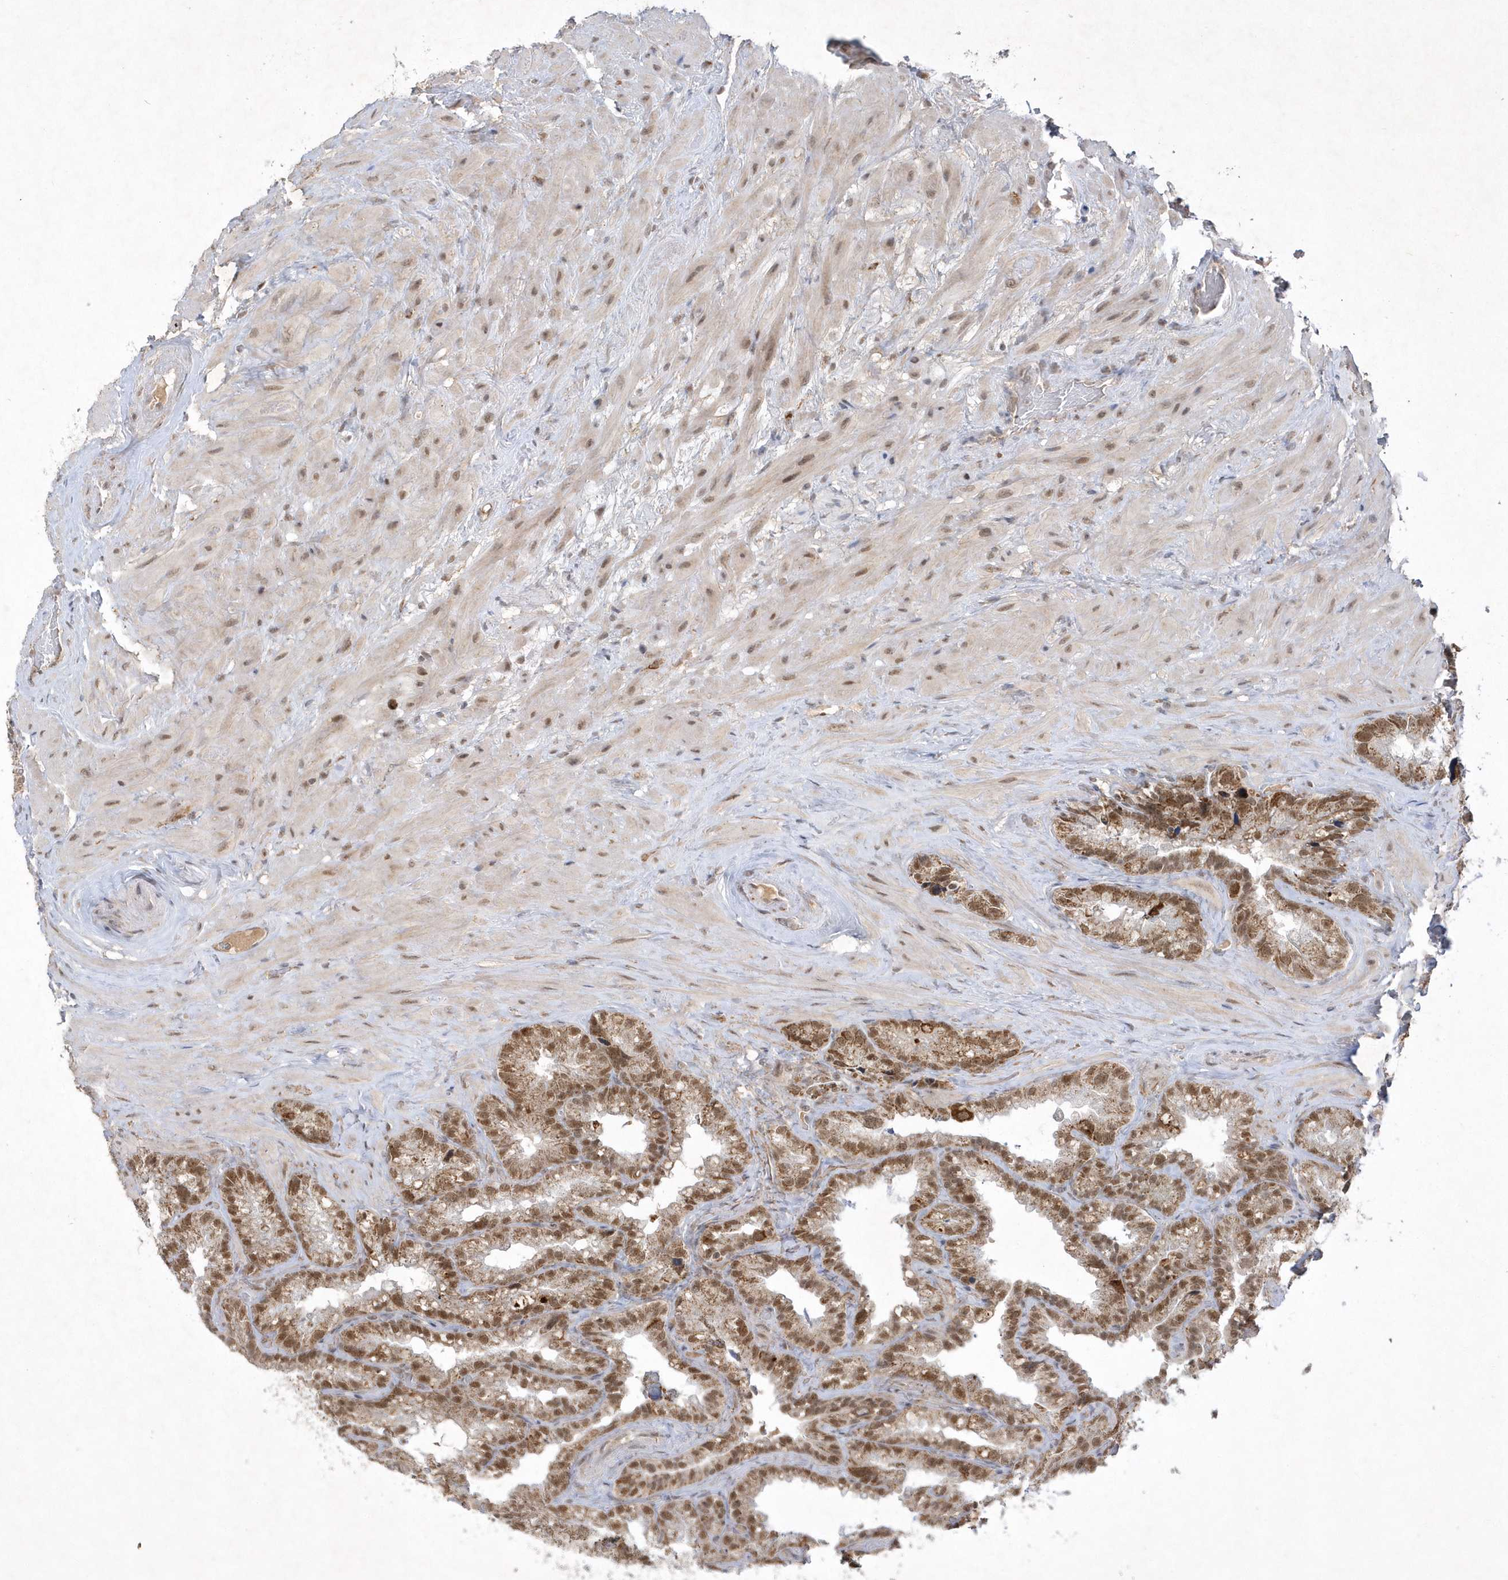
{"staining": {"intensity": "moderate", "quantity": ">75%", "location": "cytoplasmic/membranous,nuclear"}, "tissue": "seminal vesicle", "cell_type": "Glandular cells", "image_type": "normal", "snomed": [{"axis": "morphology", "description": "Normal tissue, NOS"}, {"axis": "topography", "description": "Prostate"}, {"axis": "topography", "description": "Seminal veicle"}], "caption": "IHC of benign seminal vesicle exhibits medium levels of moderate cytoplasmic/membranous,nuclear expression in about >75% of glandular cells. (Stains: DAB (3,3'-diaminobenzidine) in brown, nuclei in blue, Microscopy: brightfield microscopy at high magnification).", "gene": "CPSF3", "patient": {"sex": "male", "age": 68}}